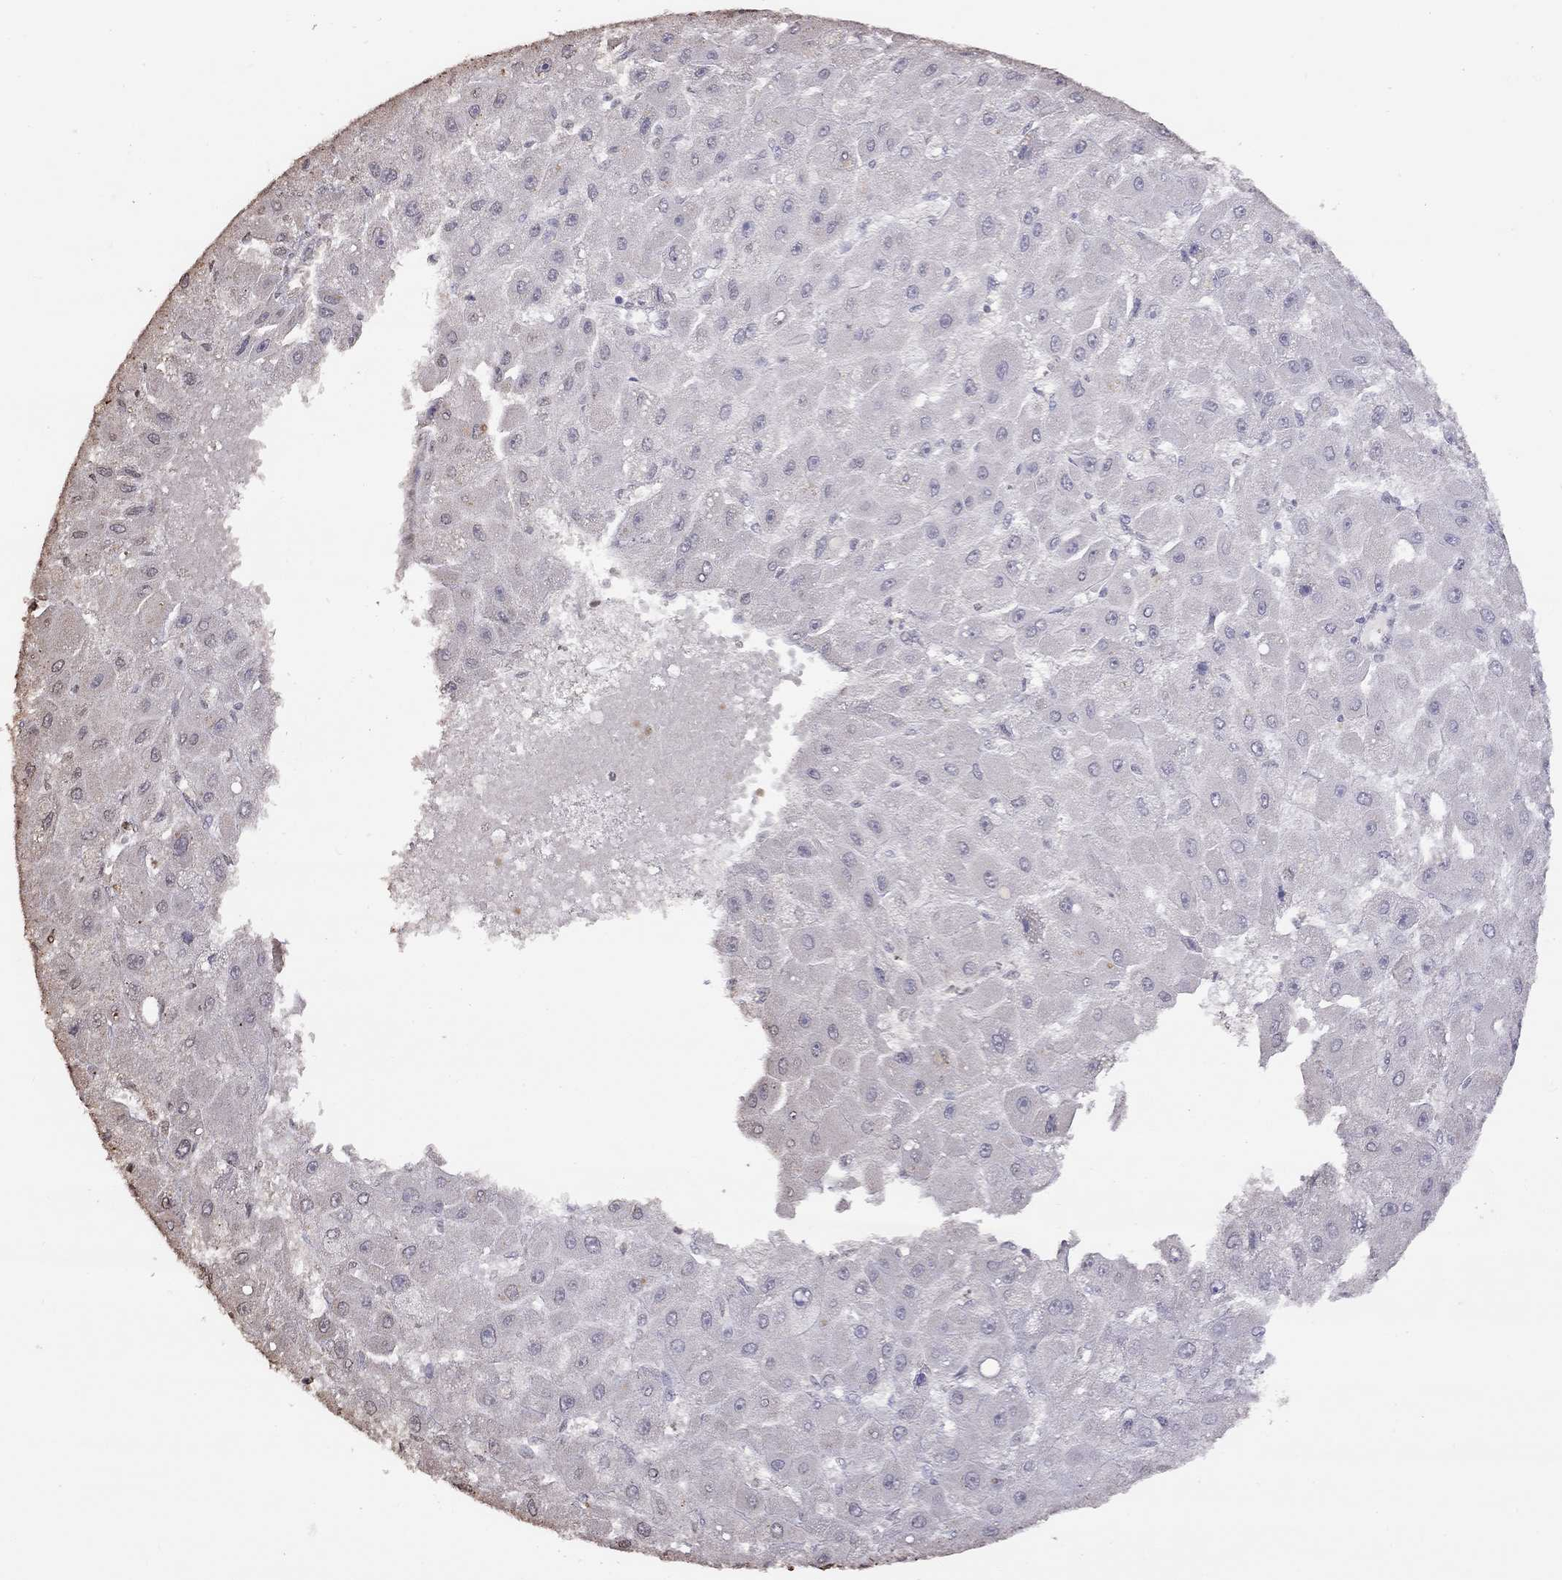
{"staining": {"intensity": "negative", "quantity": "none", "location": "none"}, "tissue": "liver cancer", "cell_type": "Tumor cells", "image_type": "cancer", "snomed": [{"axis": "morphology", "description": "Carcinoma, Hepatocellular, NOS"}, {"axis": "topography", "description": "Liver"}], "caption": "Immunohistochemistry (IHC) photomicrograph of liver cancer (hepatocellular carcinoma) stained for a protein (brown), which demonstrates no expression in tumor cells.", "gene": "SUN3", "patient": {"sex": "female", "age": 25}}